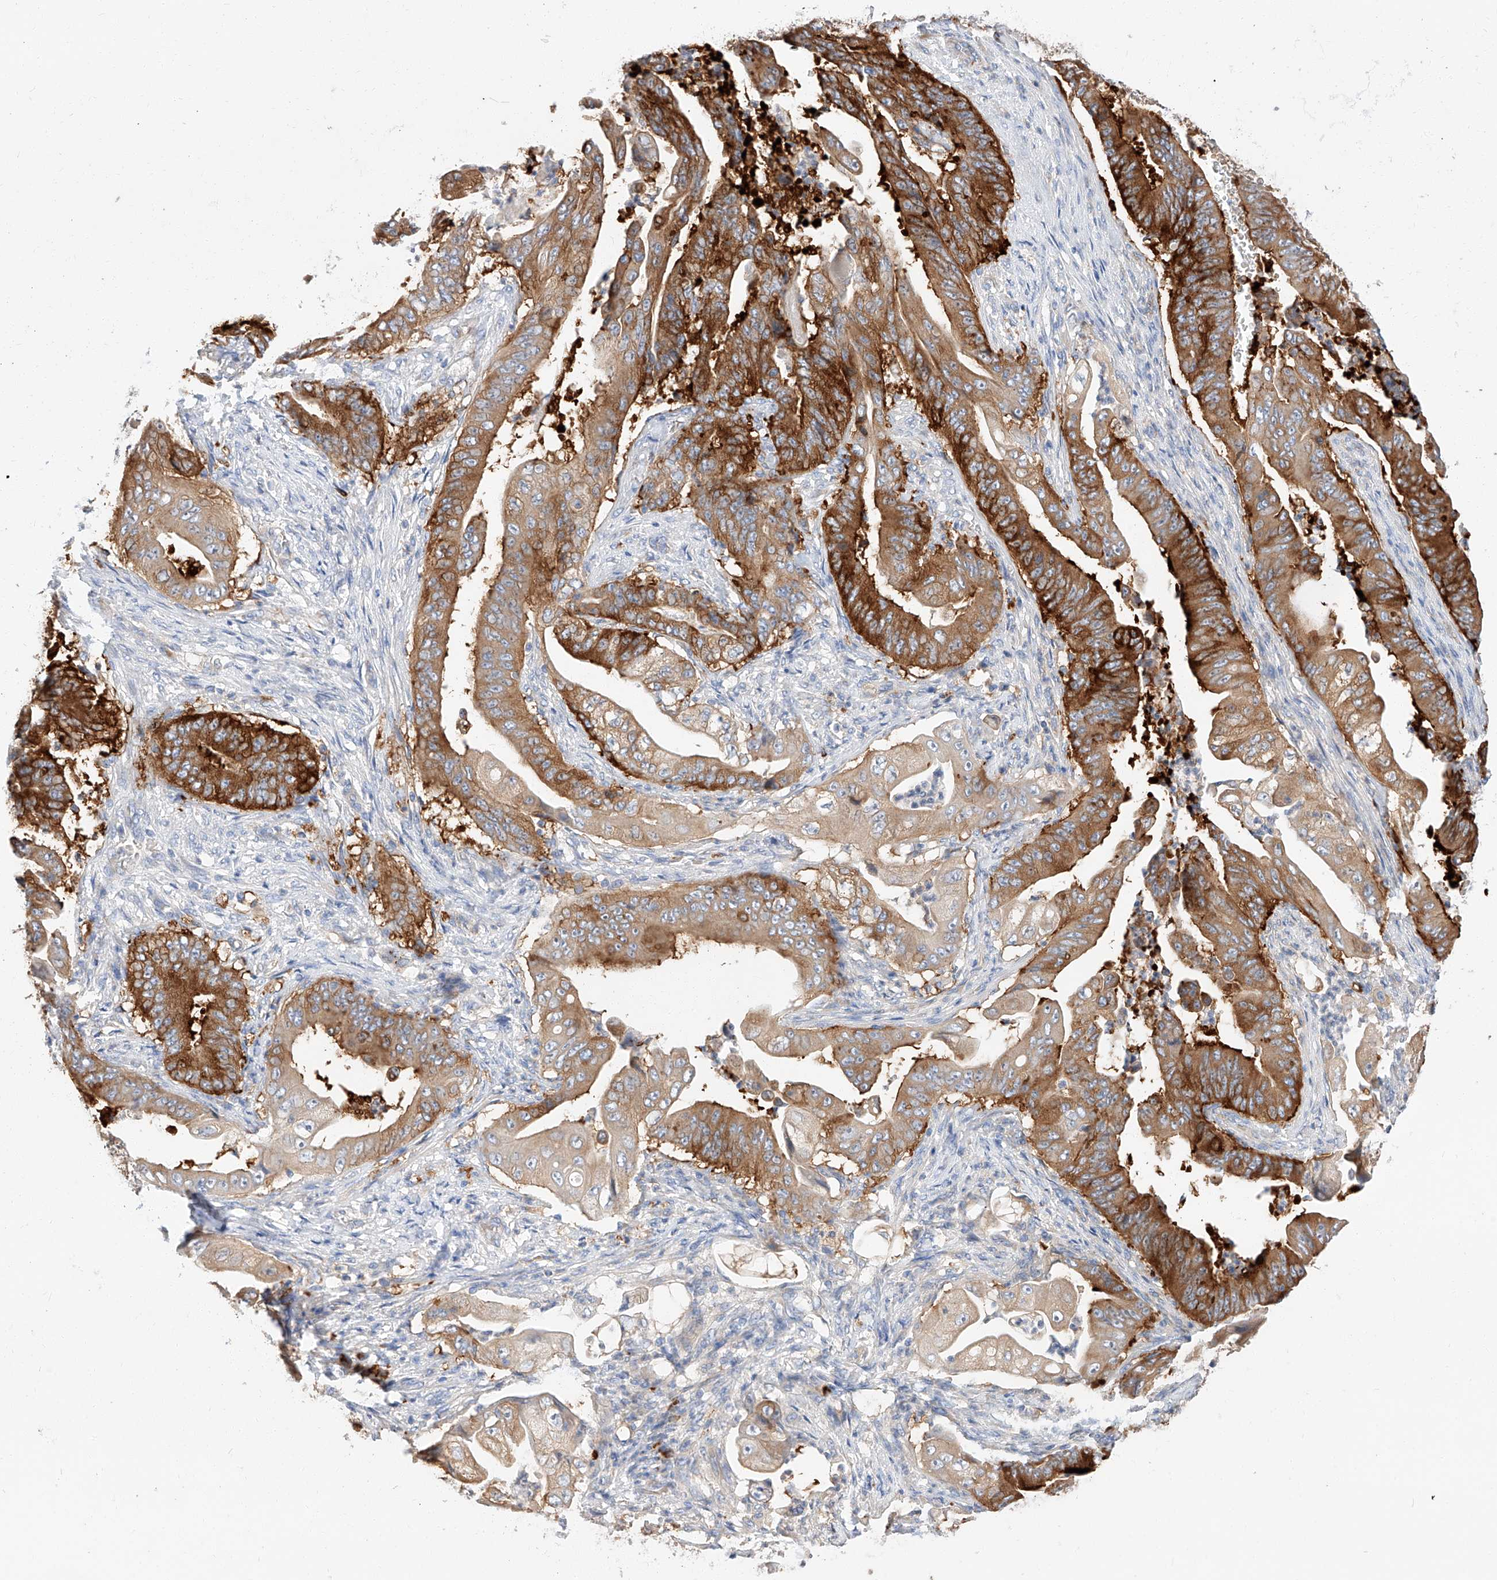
{"staining": {"intensity": "strong", "quantity": "25%-75%", "location": "cytoplasmic/membranous"}, "tissue": "stomach cancer", "cell_type": "Tumor cells", "image_type": "cancer", "snomed": [{"axis": "morphology", "description": "Adenocarcinoma, NOS"}, {"axis": "topography", "description": "Stomach"}], "caption": "An image showing strong cytoplasmic/membranous expression in about 25%-75% of tumor cells in stomach cancer (adenocarcinoma), as visualized by brown immunohistochemical staining.", "gene": "GLMN", "patient": {"sex": "female", "age": 73}}